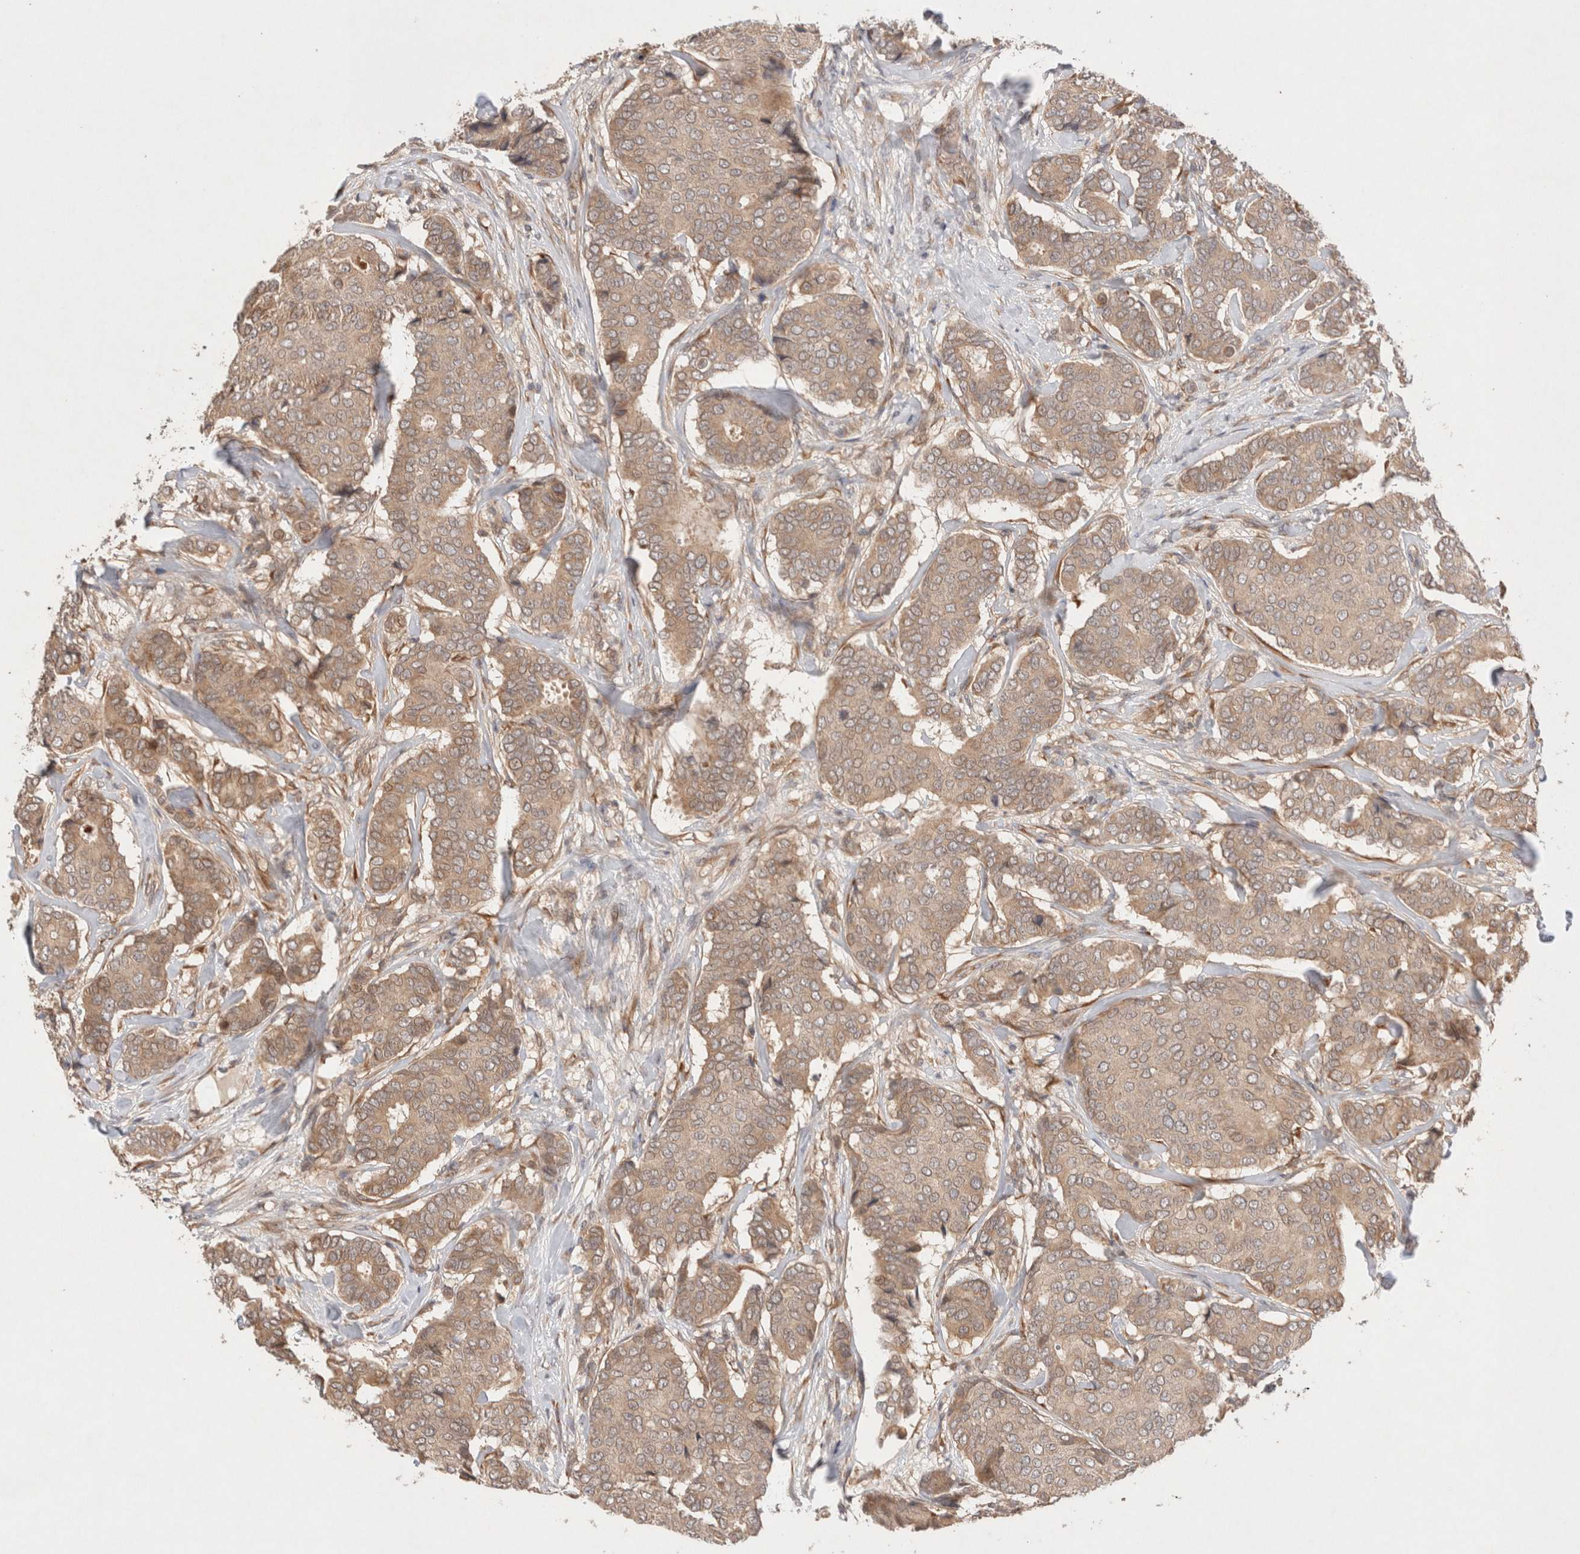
{"staining": {"intensity": "weak", "quantity": ">75%", "location": "cytoplasmic/membranous"}, "tissue": "breast cancer", "cell_type": "Tumor cells", "image_type": "cancer", "snomed": [{"axis": "morphology", "description": "Duct carcinoma"}, {"axis": "topography", "description": "Breast"}], "caption": "Immunohistochemical staining of breast cancer shows low levels of weak cytoplasmic/membranous protein positivity in about >75% of tumor cells.", "gene": "KLHL20", "patient": {"sex": "female", "age": 75}}